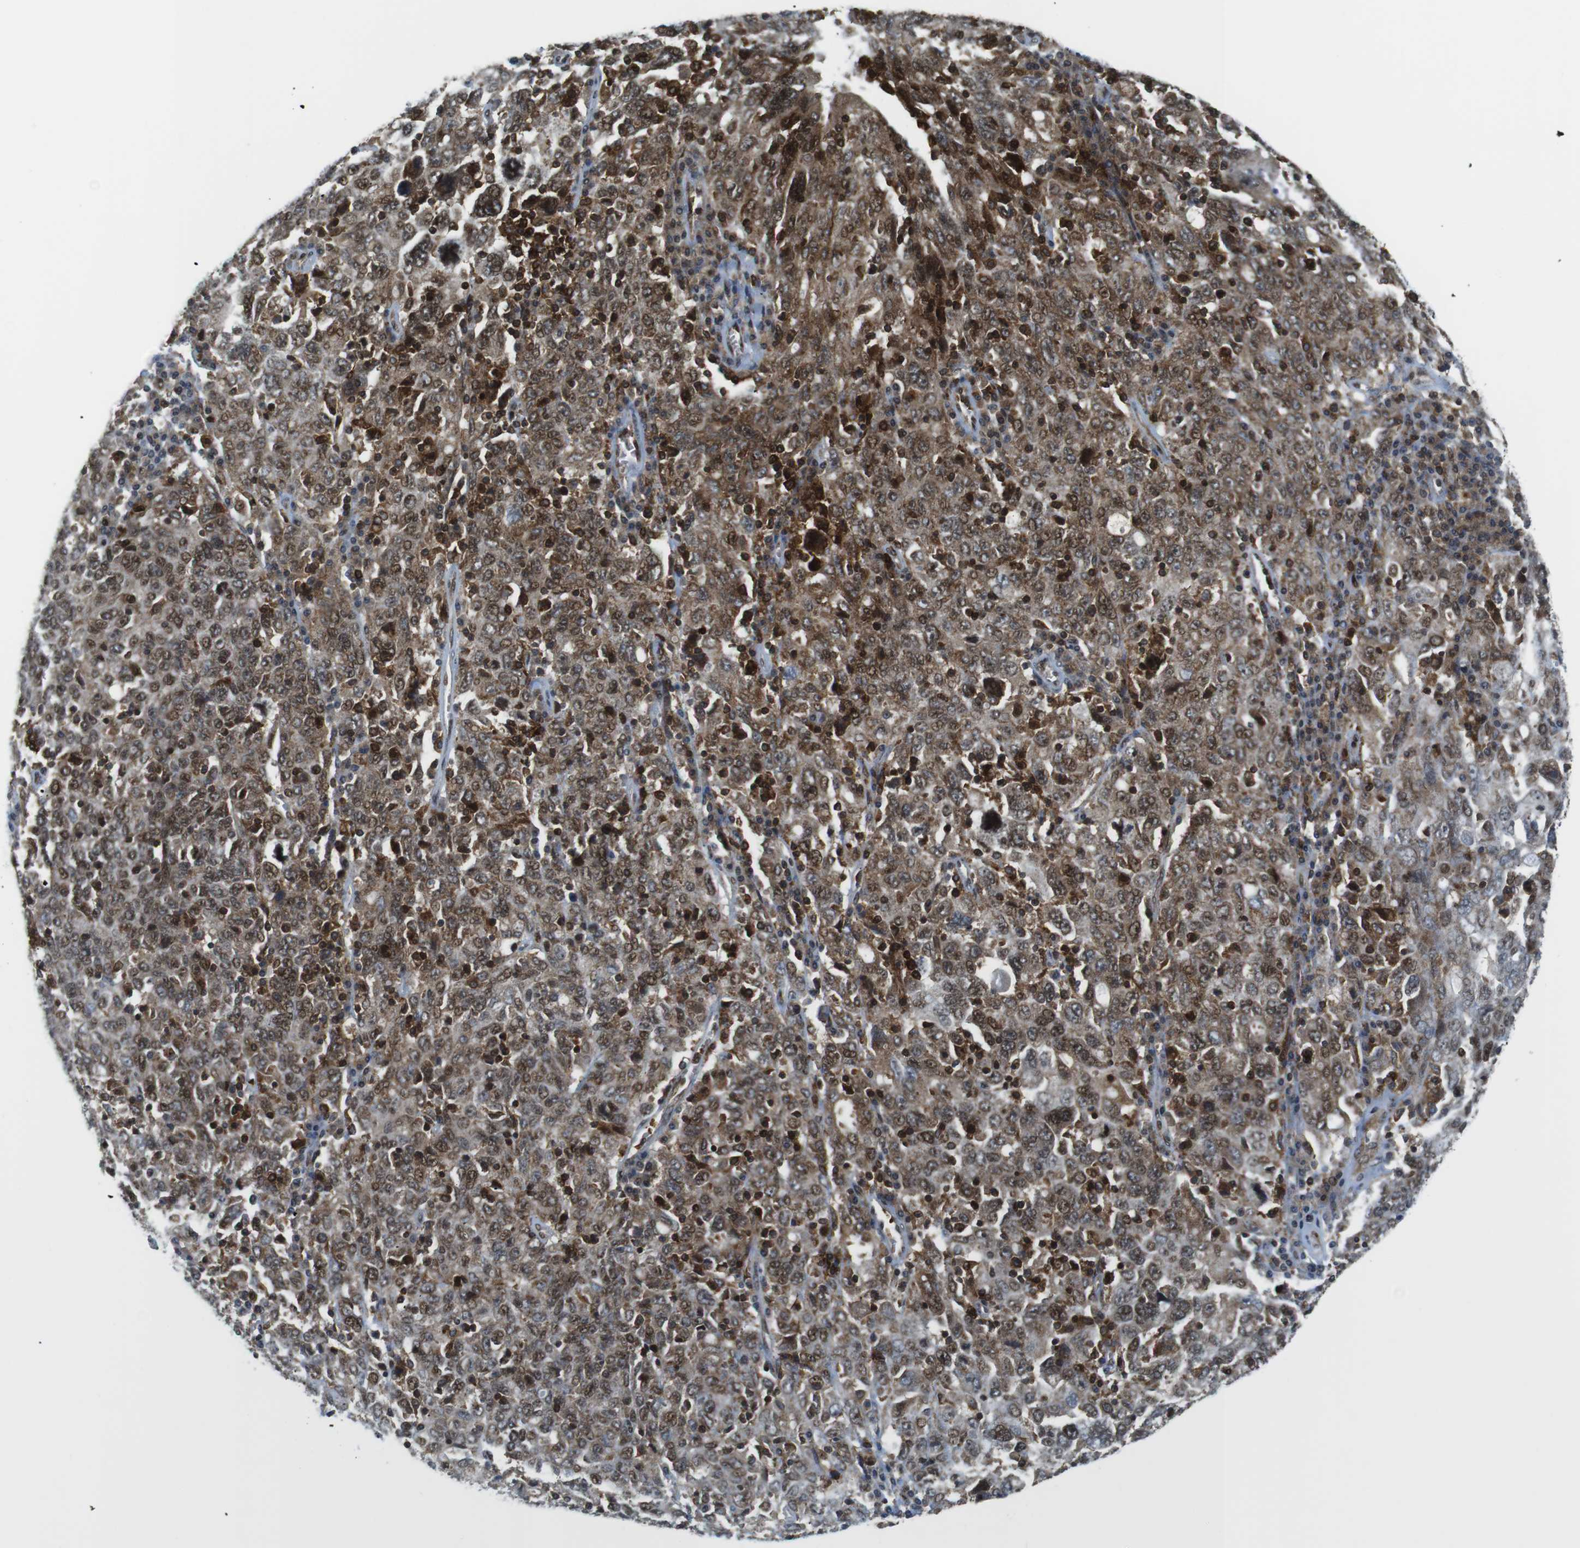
{"staining": {"intensity": "strong", "quantity": "25%-75%", "location": "cytoplasmic/membranous,nuclear"}, "tissue": "ovarian cancer", "cell_type": "Tumor cells", "image_type": "cancer", "snomed": [{"axis": "morphology", "description": "Carcinoma, endometroid"}, {"axis": "topography", "description": "Ovary"}], "caption": "A high amount of strong cytoplasmic/membranous and nuclear expression is appreciated in about 25%-75% of tumor cells in ovarian endometroid carcinoma tissue.", "gene": "CUL7", "patient": {"sex": "female", "age": 62}}